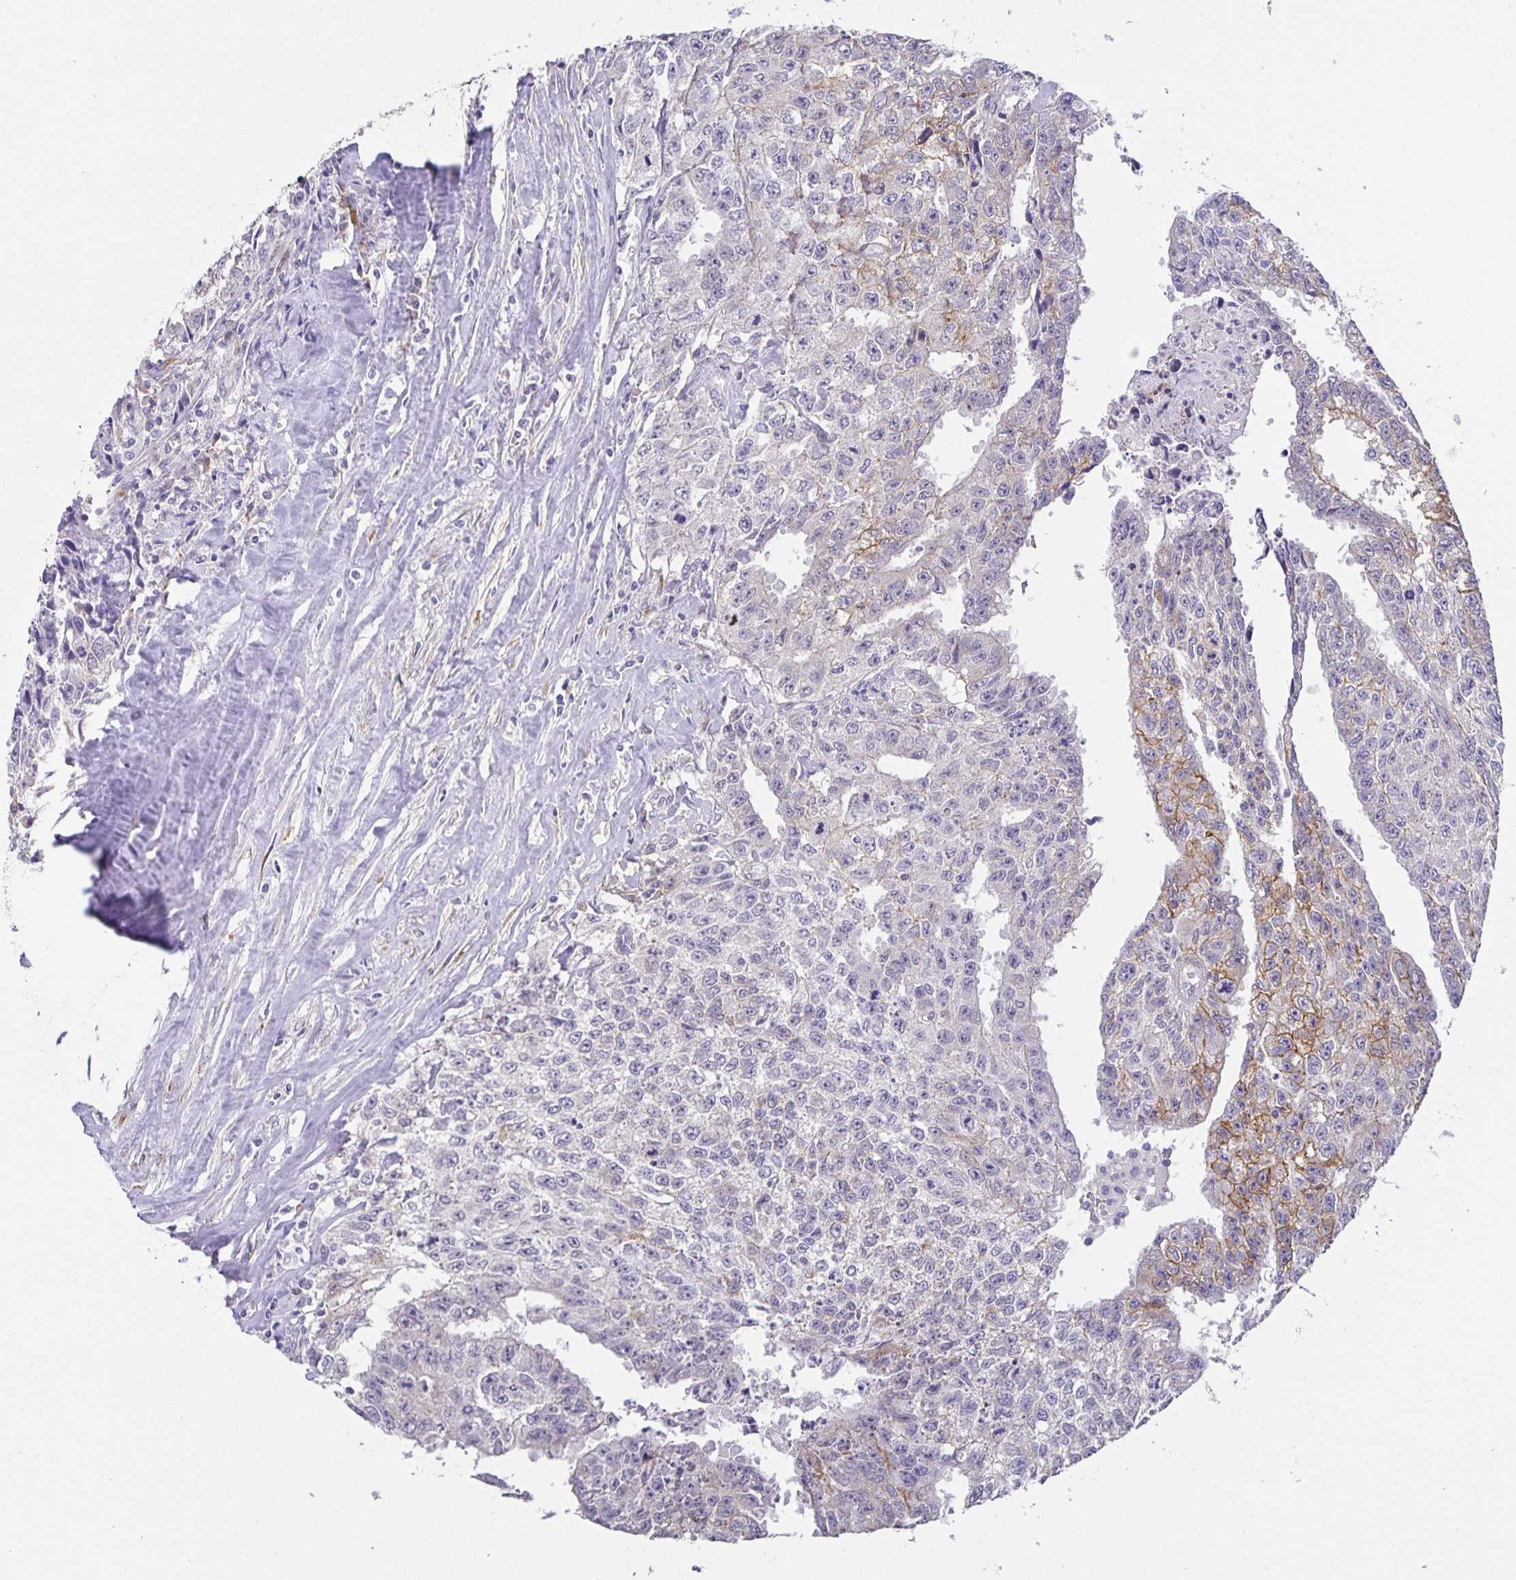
{"staining": {"intensity": "weak", "quantity": "<25%", "location": "cytoplasmic/membranous"}, "tissue": "testis cancer", "cell_type": "Tumor cells", "image_type": "cancer", "snomed": [{"axis": "morphology", "description": "Carcinoma, Embryonal, NOS"}, {"axis": "morphology", "description": "Teratoma, malignant, NOS"}, {"axis": "topography", "description": "Testis"}], "caption": "Tumor cells show no significant positivity in testis cancer.", "gene": "PRR36", "patient": {"sex": "male", "age": 24}}